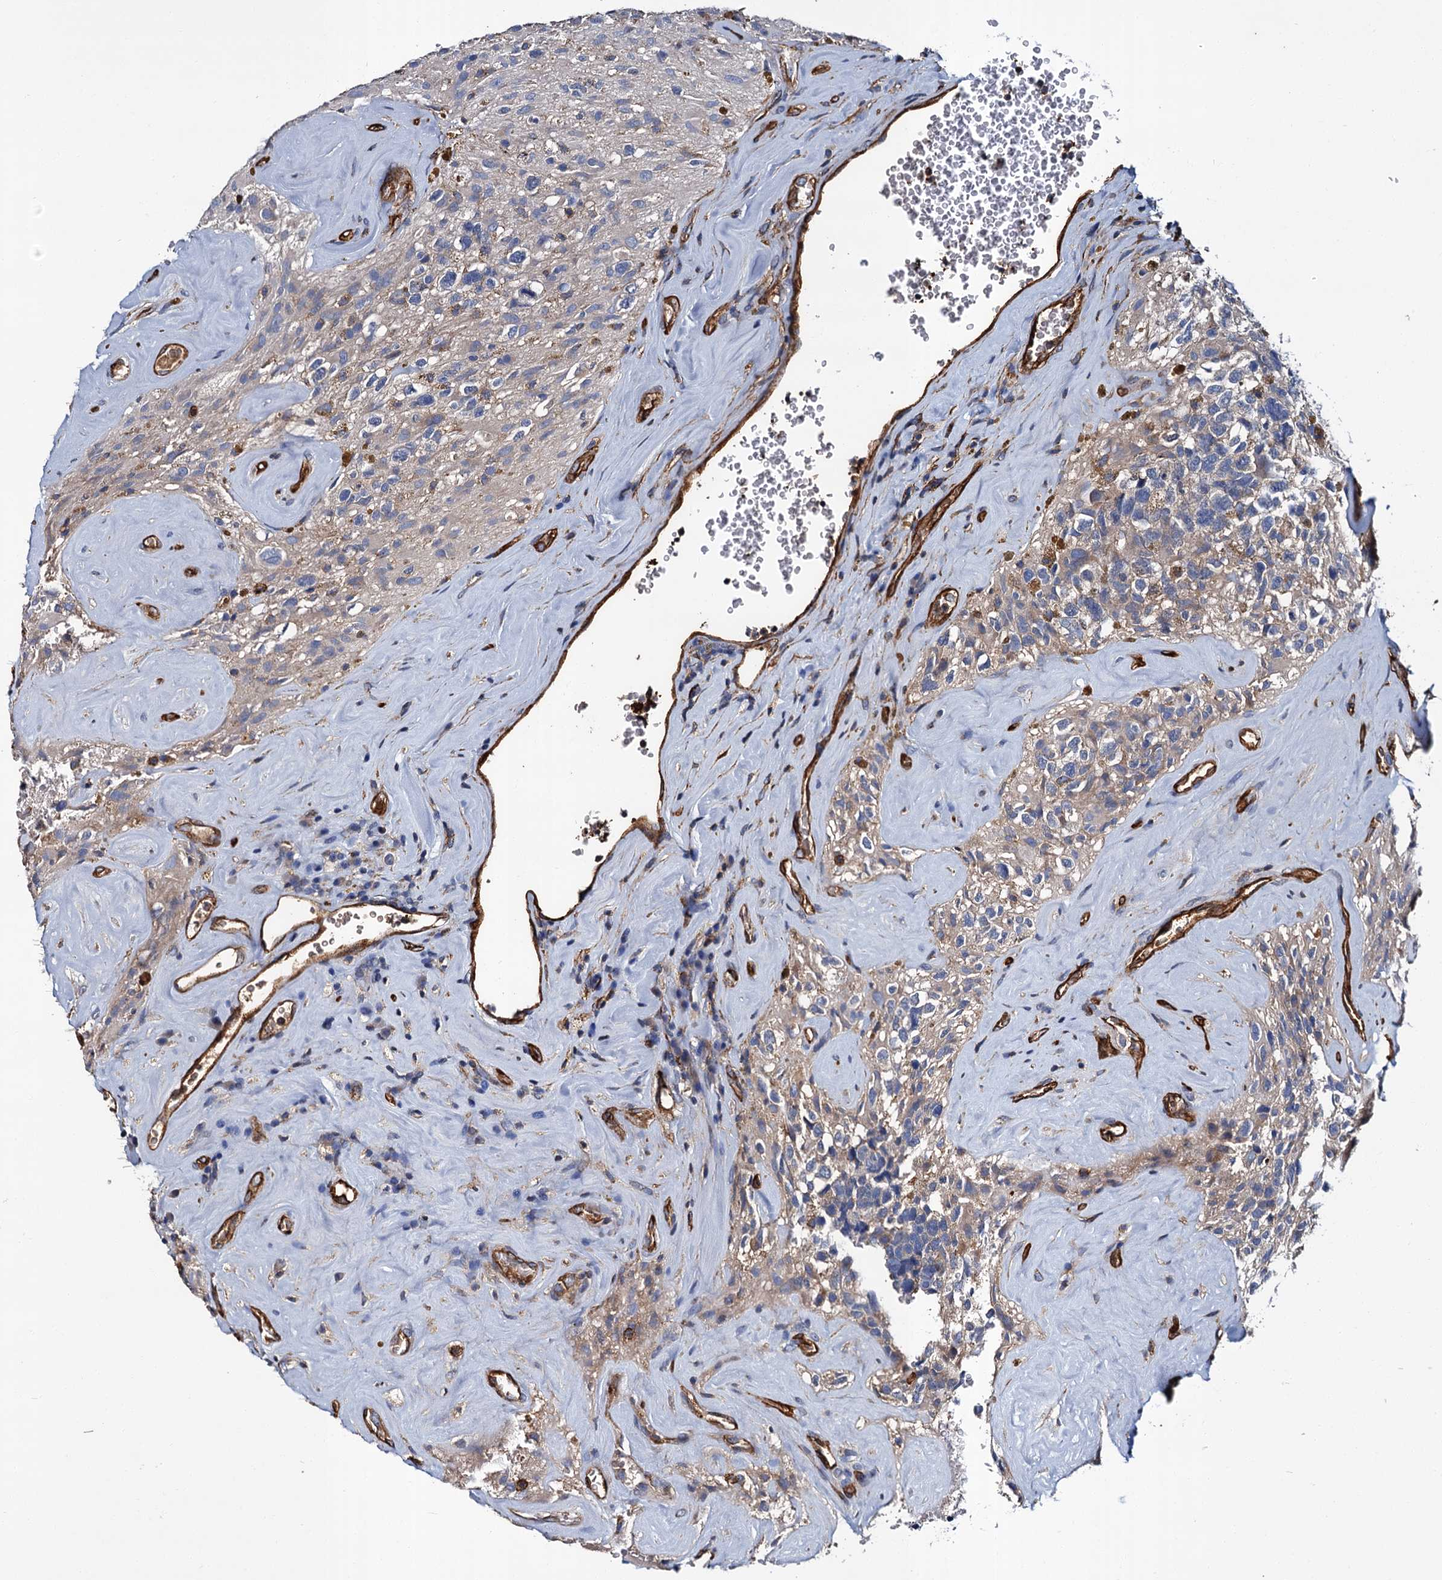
{"staining": {"intensity": "weak", "quantity": "25%-75%", "location": "cytoplasmic/membranous"}, "tissue": "glioma", "cell_type": "Tumor cells", "image_type": "cancer", "snomed": [{"axis": "morphology", "description": "Glioma, malignant, High grade"}, {"axis": "topography", "description": "Brain"}], "caption": "A histopathology image showing weak cytoplasmic/membranous positivity in about 25%-75% of tumor cells in malignant glioma (high-grade), as visualized by brown immunohistochemical staining.", "gene": "CACNA1C", "patient": {"sex": "male", "age": 69}}